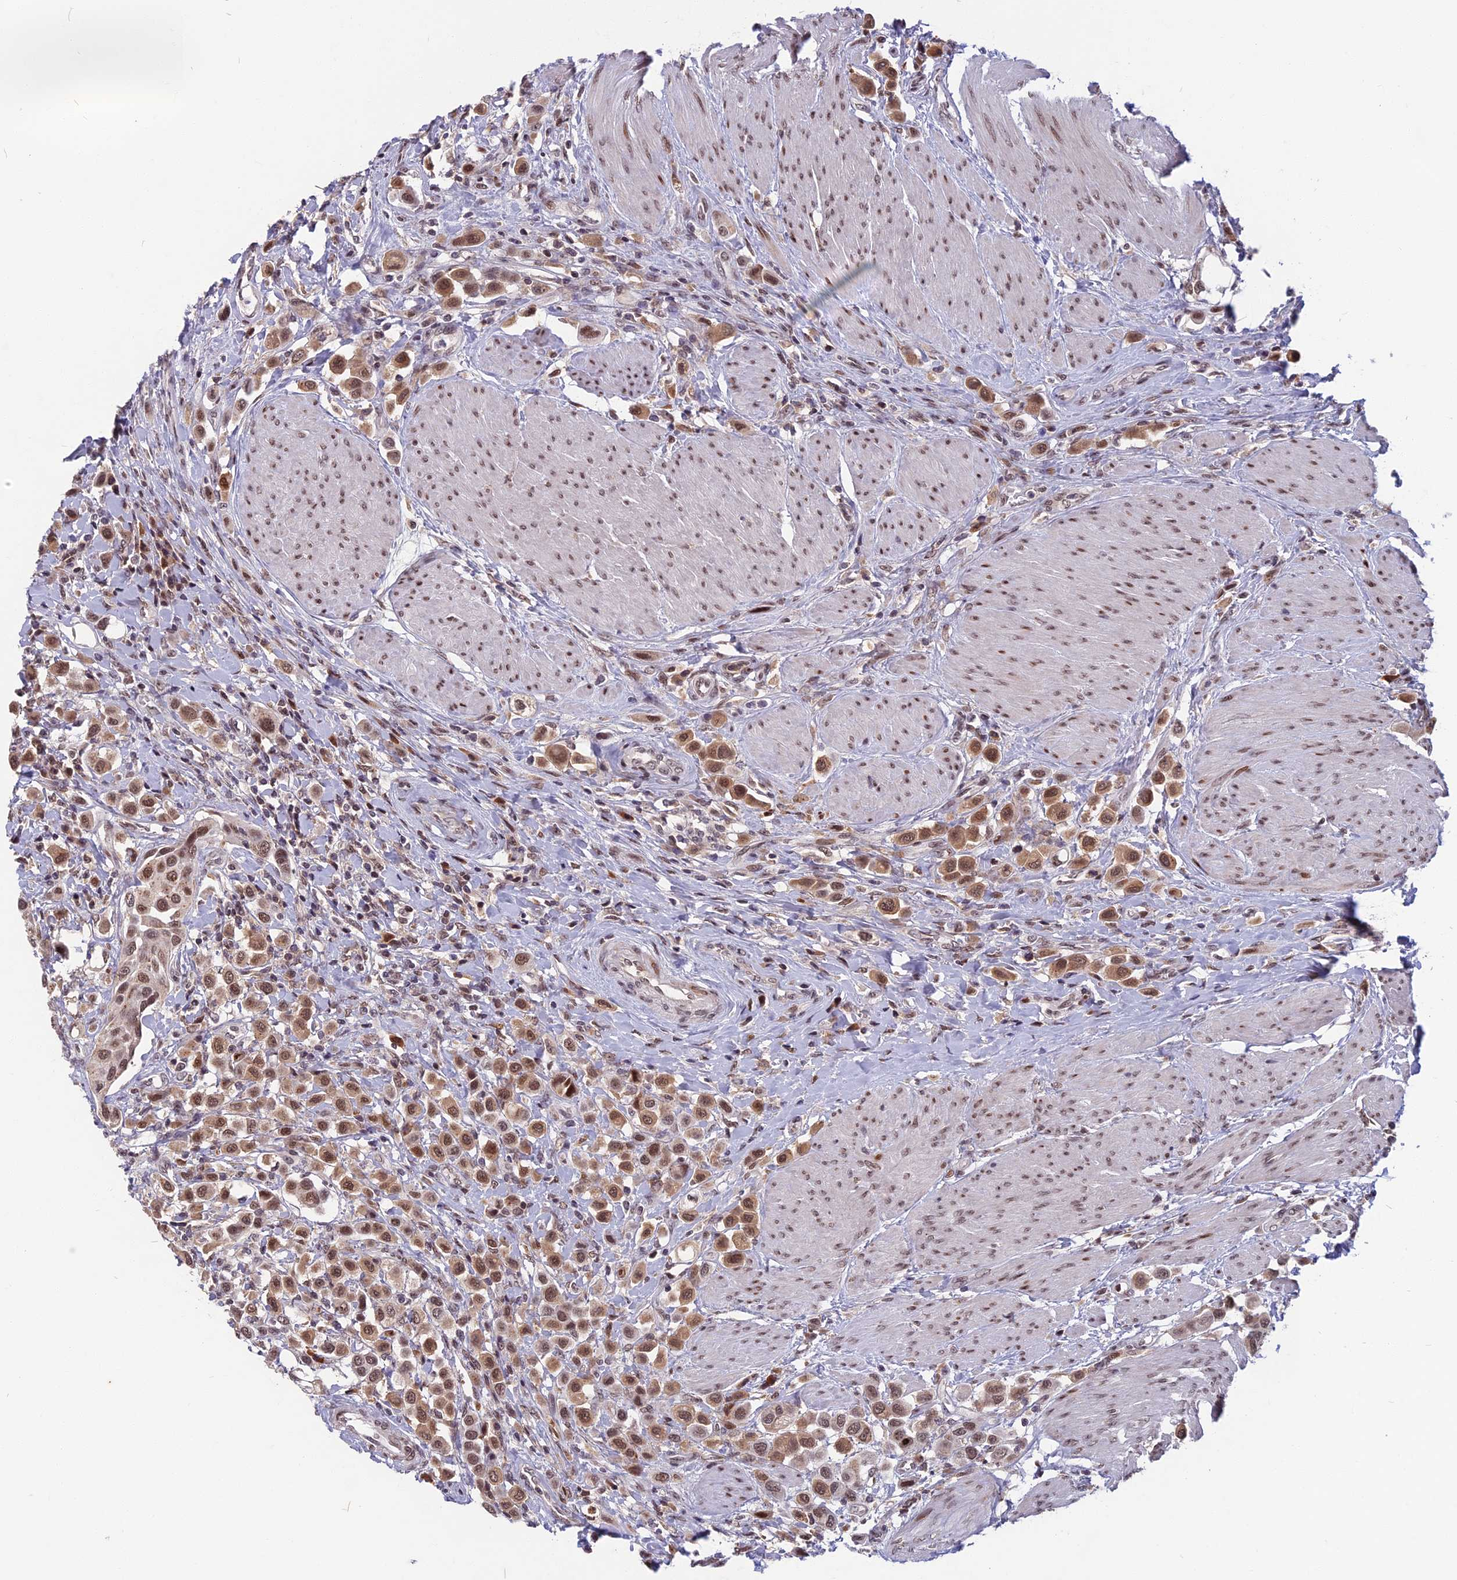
{"staining": {"intensity": "moderate", "quantity": ">75%", "location": "nuclear"}, "tissue": "urothelial cancer", "cell_type": "Tumor cells", "image_type": "cancer", "snomed": [{"axis": "morphology", "description": "Urothelial carcinoma, High grade"}, {"axis": "topography", "description": "Urinary bladder"}], "caption": "Immunohistochemistry (IHC) micrograph of human urothelial carcinoma (high-grade) stained for a protein (brown), which shows medium levels of moderate nuclear positivity in approximately >75% of tumor cells.", "gene": "CDC7", "patient": {"sex": "male", "age": 50}}